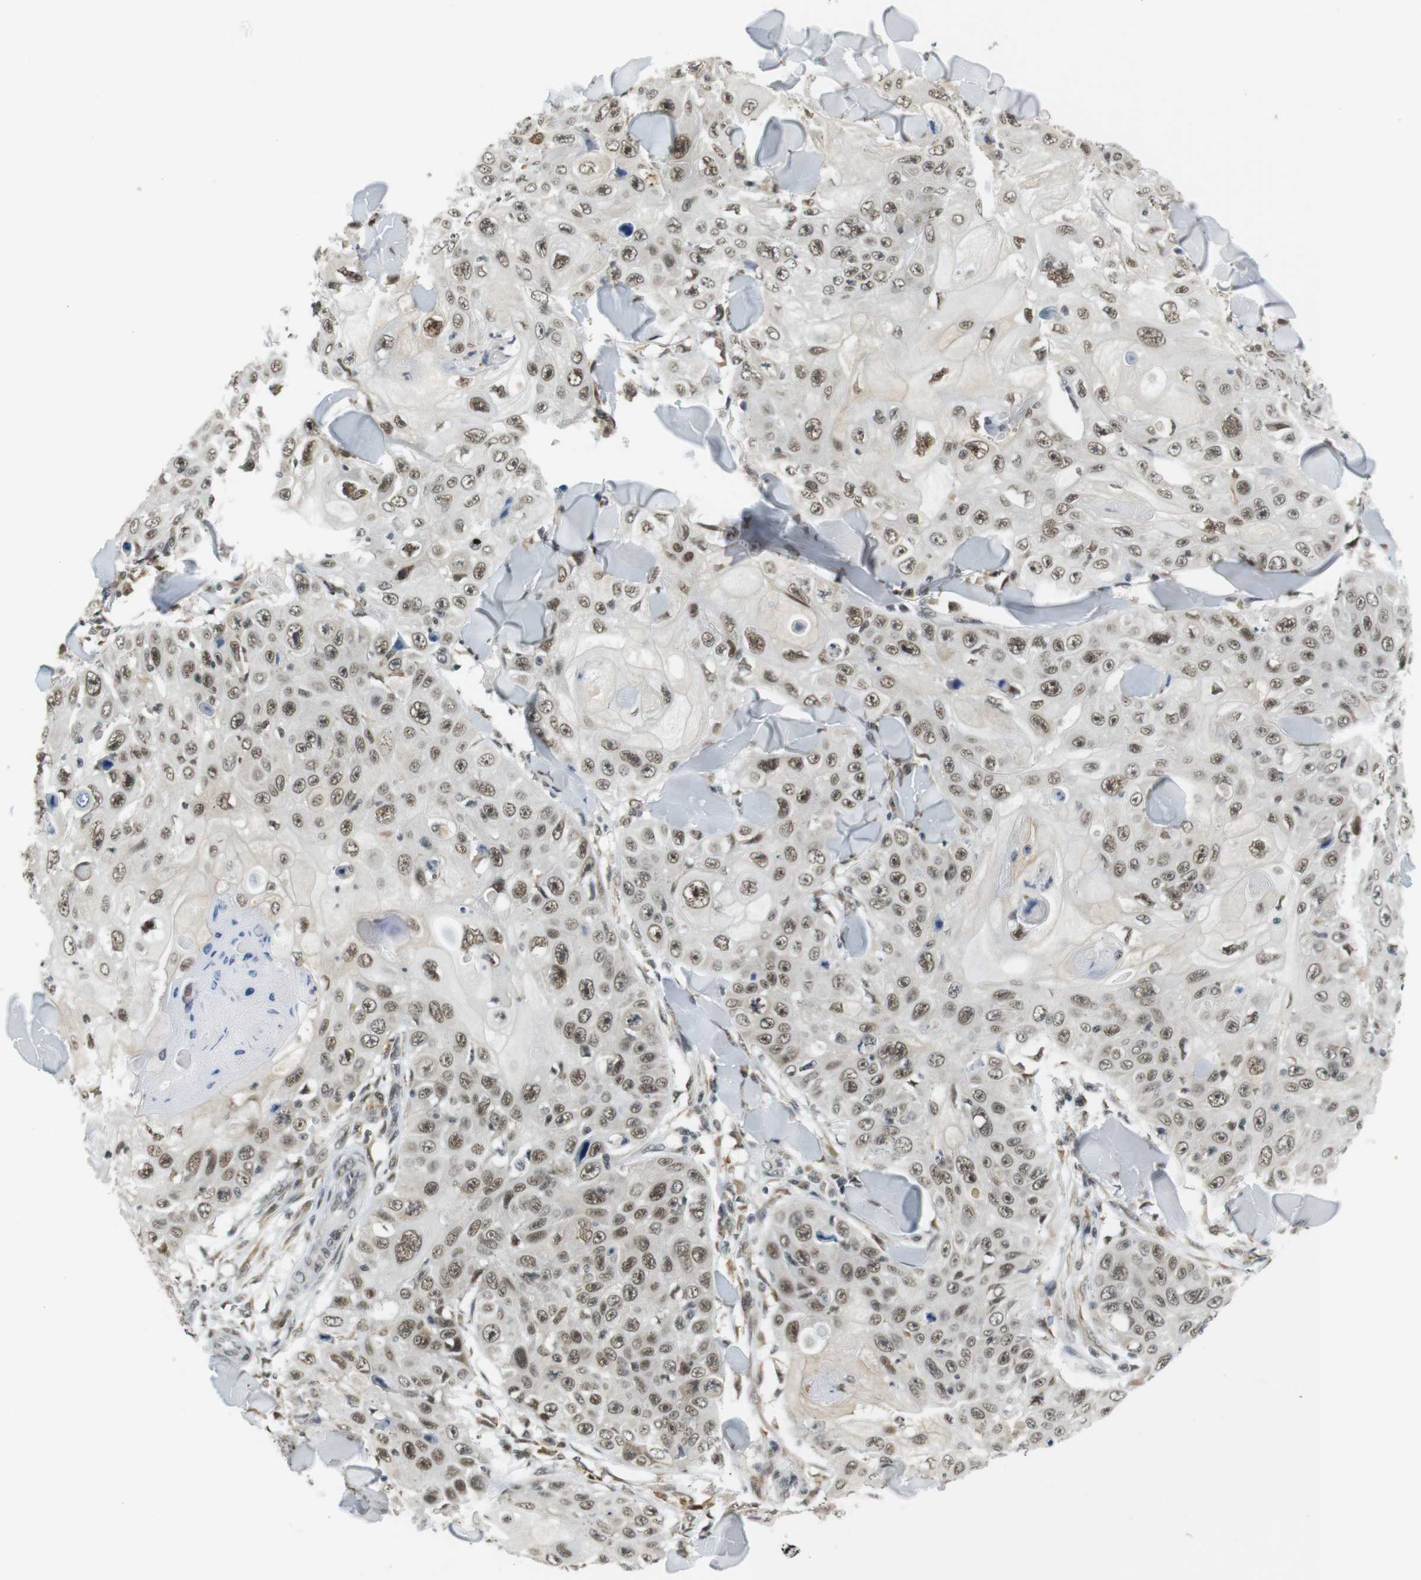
{"staining": {"intensity": "moderate", "quantity": ">75%", "location": "nuclear"}, "tissue": "skin cancer", "cell_type": "Tumor cells", "image_type": "cancer", "snomed": [{"axis": "morphology", "description": "Squamous cell carcinoma, NOS"}, {"axis": "topography", "description": "Skin"}], "caption": "Protein staining demonstrates moderate nuclear expression in about >75% of tumor cells in skin squamous cell carcinoma. Using DAB (brown) and hematoxylin (blue) stains, captured at high magnification using brightfield microscopy.", "gene": "RNF38", "patient": {"sex": "male", "age": 86}}